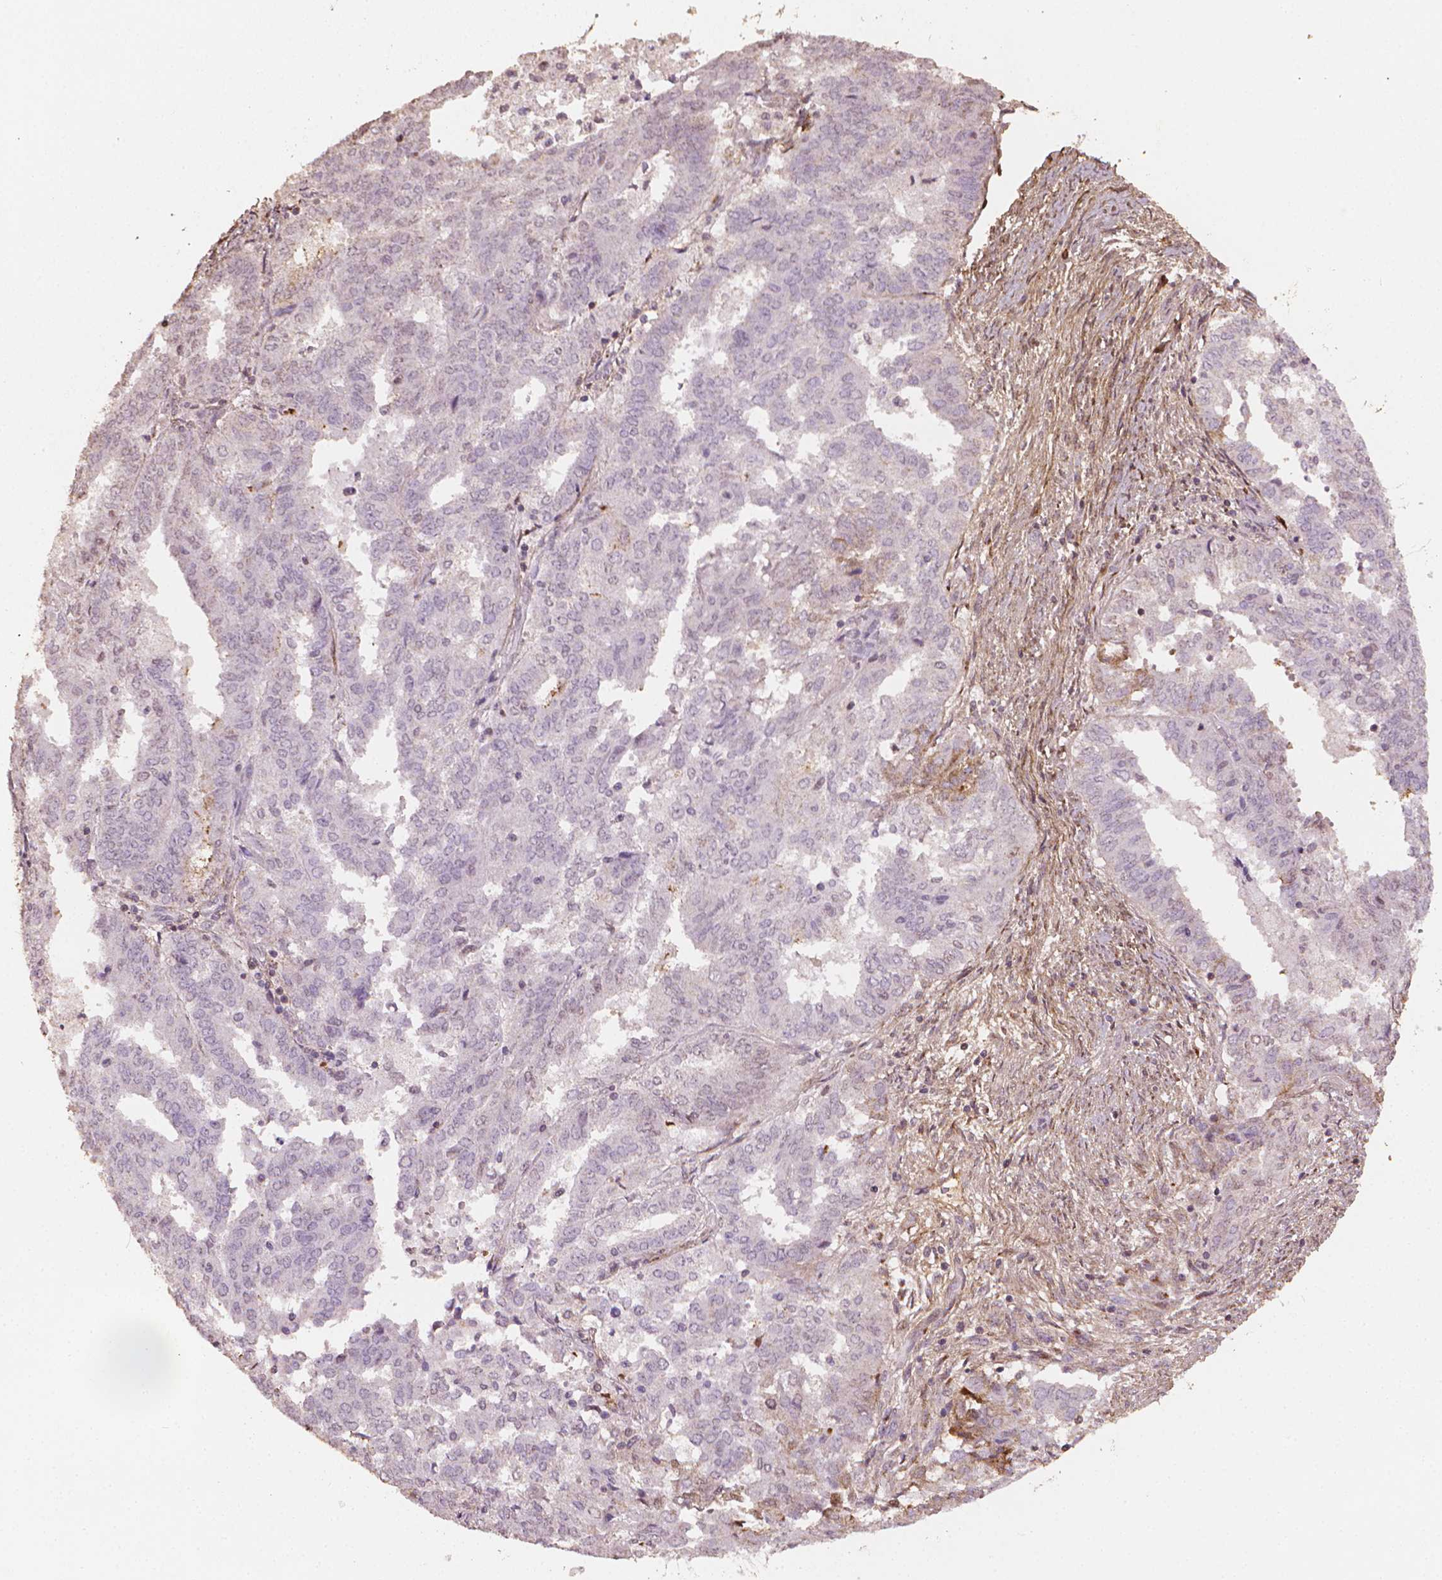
{"staining": {"intensity": "negative", "quantity": "none", "location": "none"}, "tissue": "endometrial cancer", "cell_type": "Tumor cells", "image_type": "cancer", "snomed": [{"axis": "morphology", "description": "Adenocarcinoma, NOS"}, {"axis": "topography", "description": "Endometrium"}], "caption": "Adenocarcinoma (endometrial) was stained to show a protein in brown. There is no significant staining in tumor cells. The staining is performed using DAB (3,3'-diaminobenzidine) brown chromogen with nuclei counter-stained in using hematoxylin.", "gene": "DCN", "patient": {"sex": "female", "age": 72}}